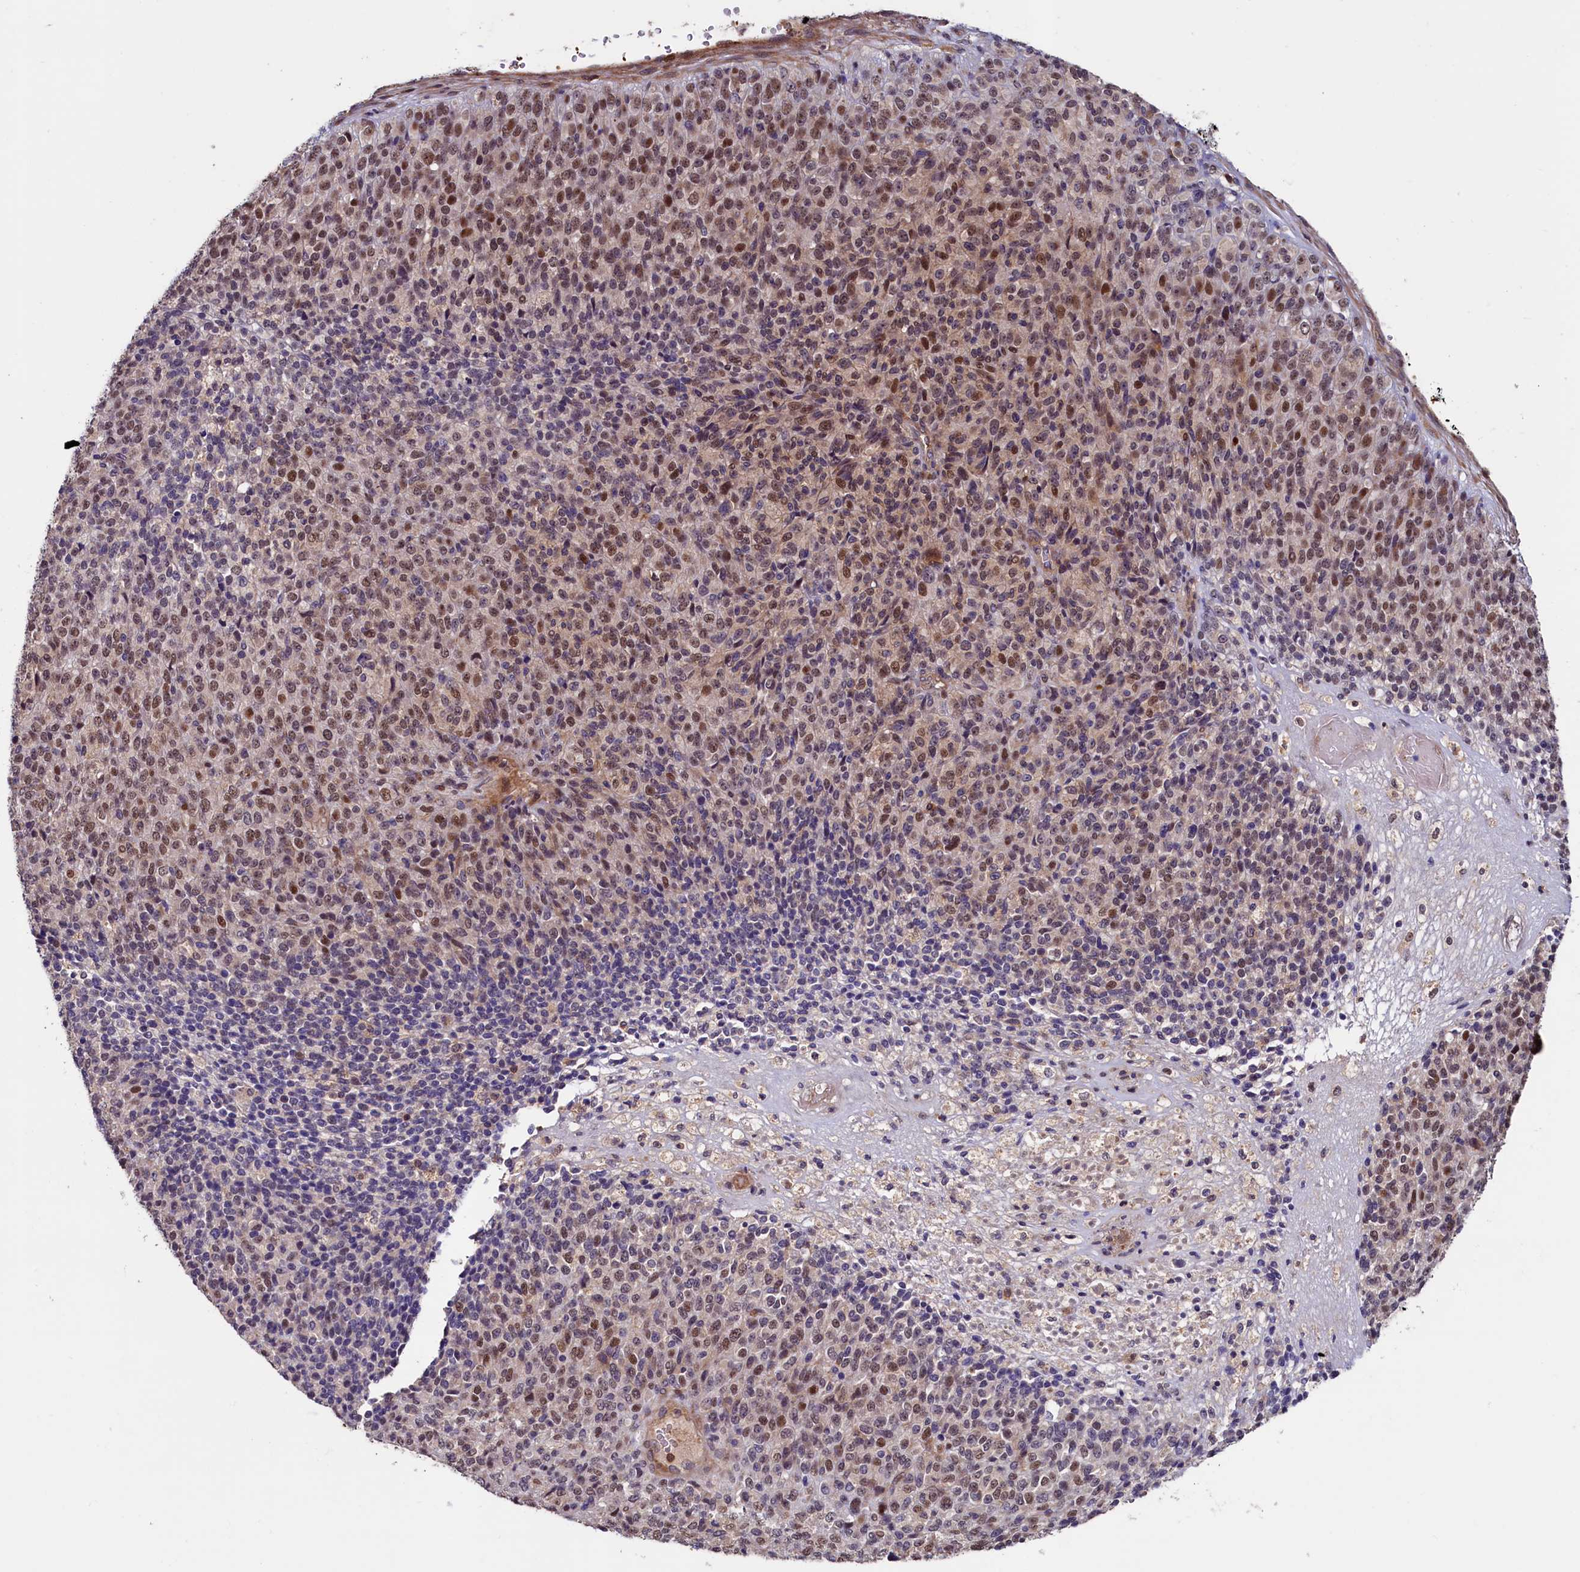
{"staining": {"intensity": "moderate", "quantity": ">75%", "location": "nuclear"}, "tissue": "melanoma", "cell_type": "Tumor cells", "image_type": "cancer", "snomed": [{"axis": "morphology", "description": "Malignant melanoma, Metastatic site"}, {"axis": "topography", "description": "Brain"}], "caption": "Immunohistochemistry (IHC) of melanoma exhibits medium levels of moderate nuclear expression in approximately >75% of tumor cells.", "gene": "DUOXA1", "patient": {"sex": "female", "age": 56}}